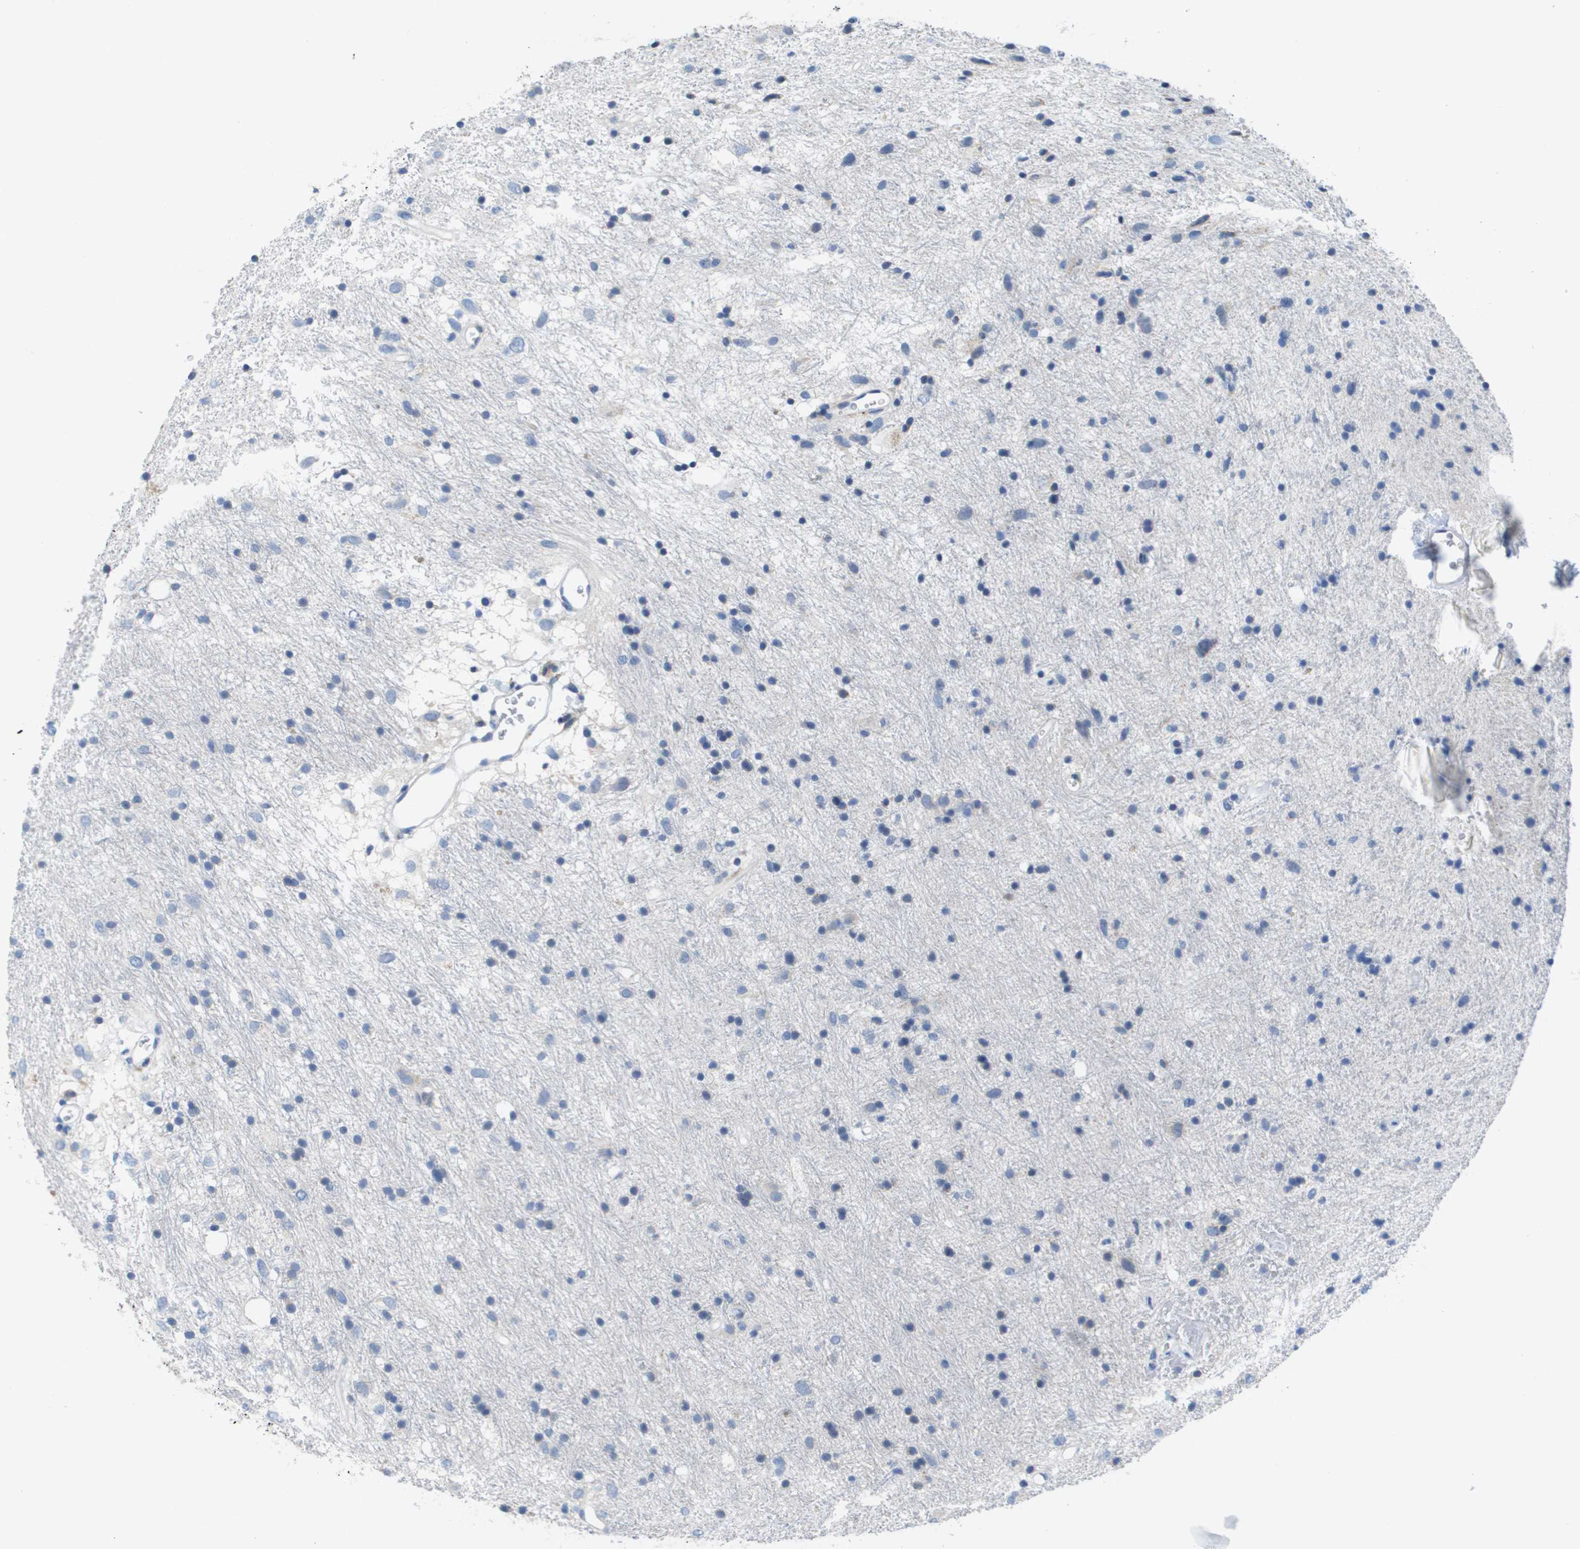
{"staining": {"intensity": "negative", "quantity": "none", "location": "none"}, "tissue": "glioma", "cell_type": "Tumor cells", "image_type": "cancer", "snomed": [{"axis": "morphology", "description": "Glioma, malignant, Low grade"}, {"axis": "topography", "description": "Brain"}], "caption": "High power microscopy micrograph of an immunohistochemistry (IHC) photomicrograph of glioma, revealing no significant positivity in tumor cells.", "gene": "CD3G", "patient": {"sex": "male", "age": 77}}